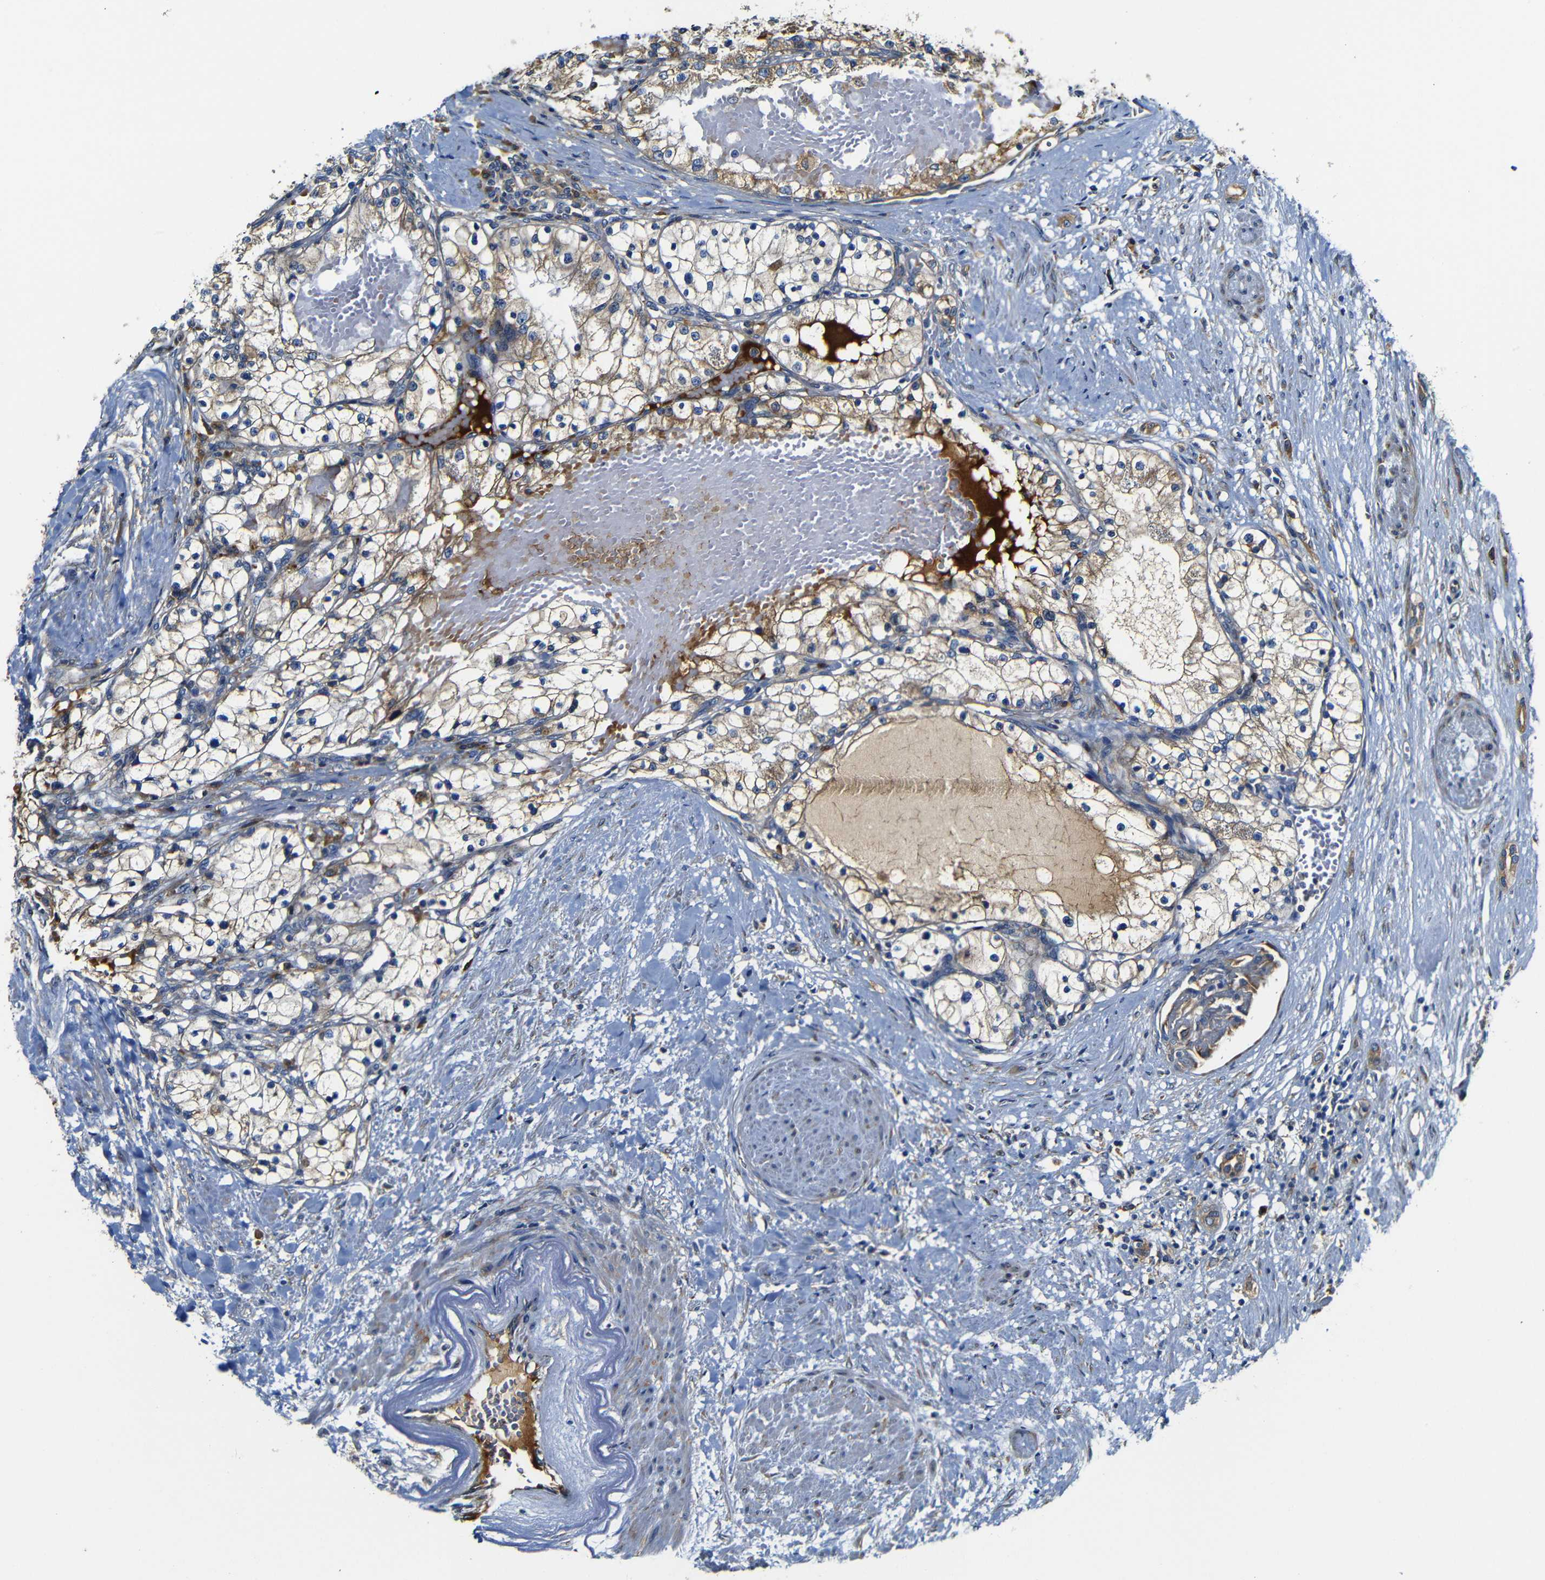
{"staining": {"intensity": "weak", "quantity": ">75%", "location": "cytoplasmic/membranous"}, "tissue": "renal cancer", "cell_type": "Tumor cells", "image_type": "cancer", "snomed": [{"axis": "morphology", "description": "Adenocarcinoma, NOS"}, {"axis": "topography", "description": "Kidney"}], "caption": "Renal cancer stained with immunohistochemistry (IHC) reveals weak cytoplasmic/membranous positivity in about >75% of tumor cells.", "gene": "CLCC1", "patient": {"sex": "male", "age": 68}}